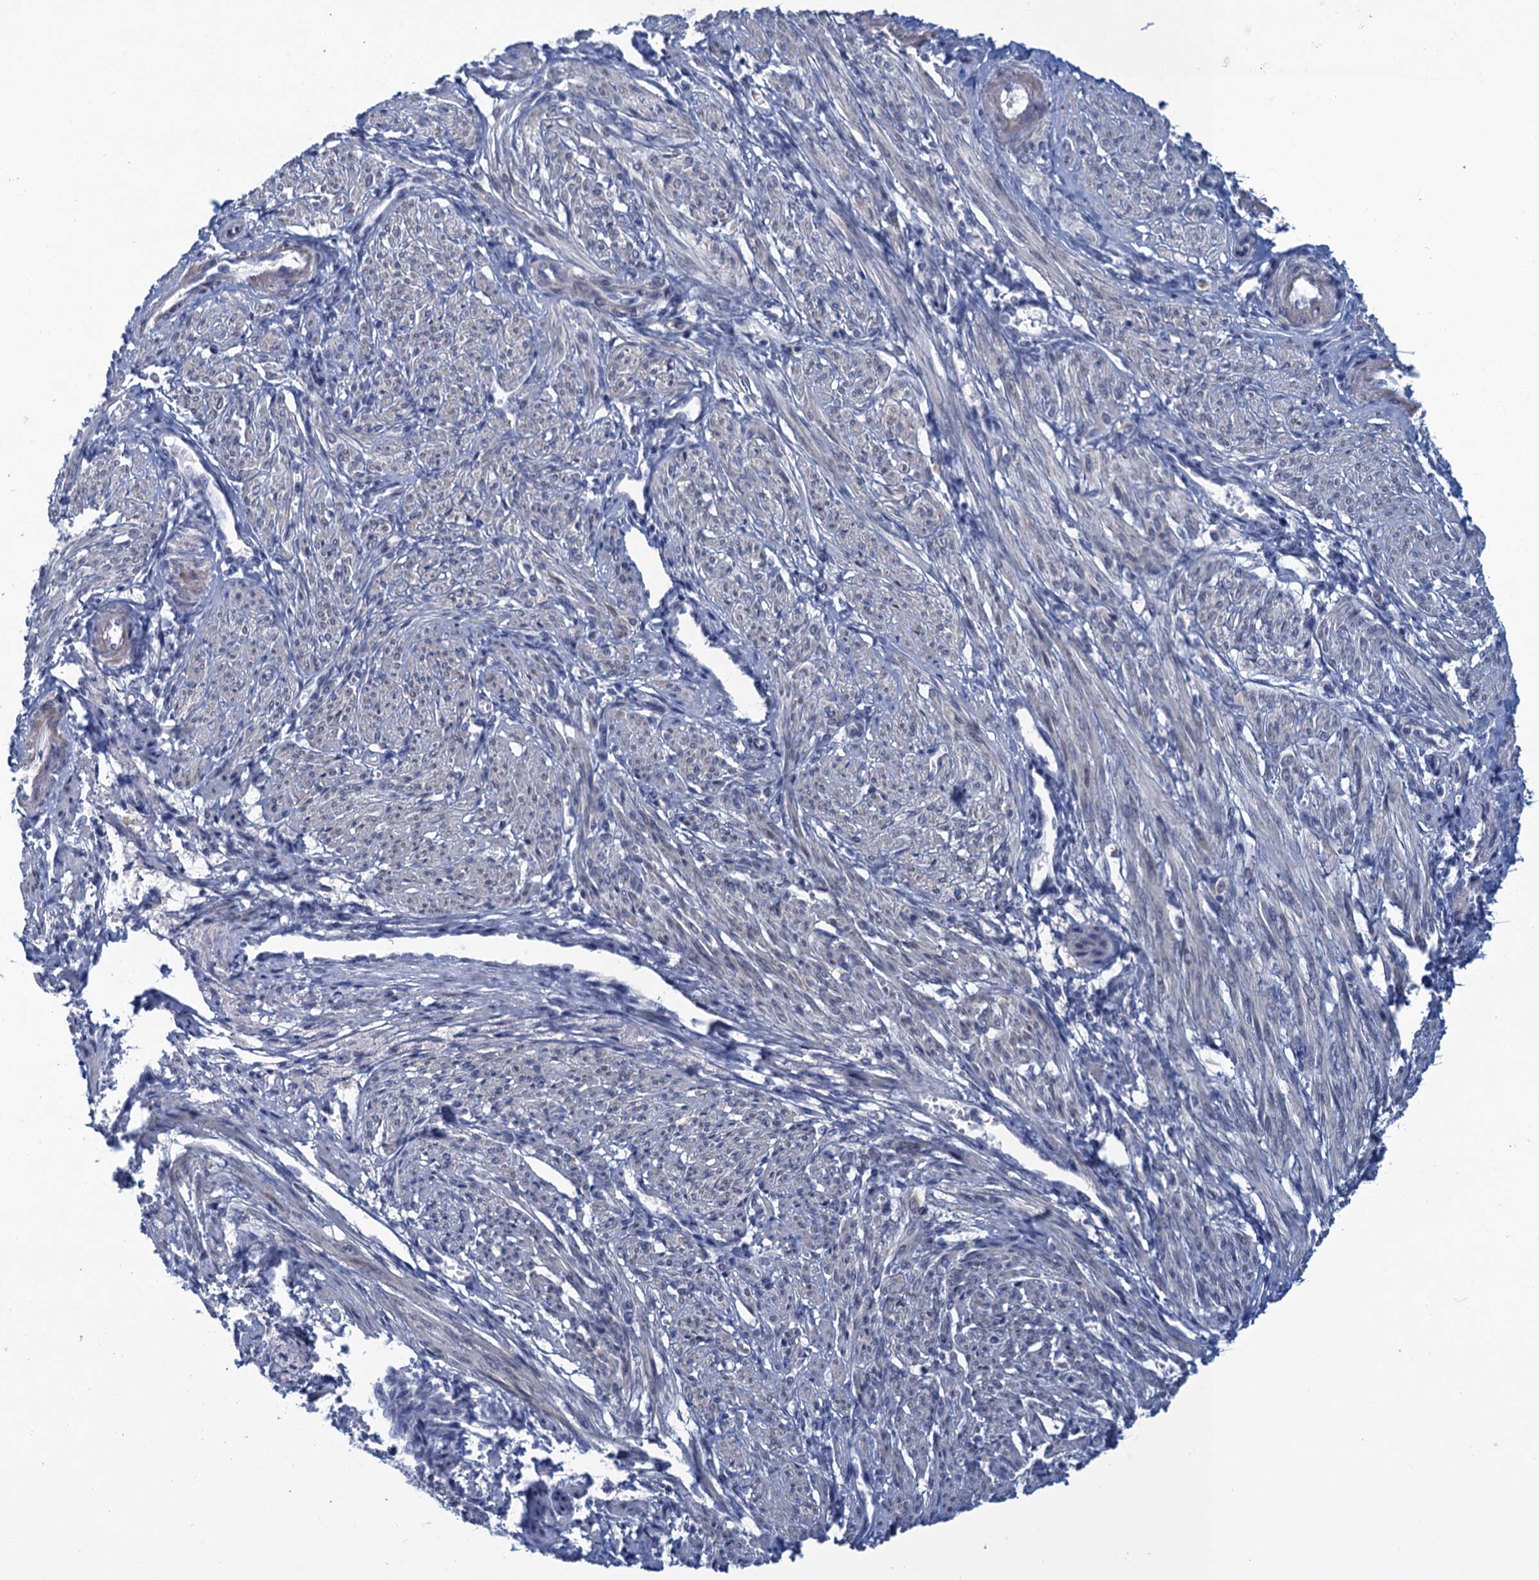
{"staining": {"intensity": "weak", "quantity": "25%-75%", "location": "cytoplasmic/membranous"}, "tissue": "smooth muscle", "cell_type": "Smooth muscle cells", "image_type": "normal", "snomed": [{"axis": "morphology", "description": "Normal tissue, NOS"}, {"axis": "topography", "description": "Smooth muscle"}], "caption": "Immunohistochemical staining of normal smooth muscle displays low levels of weak cytoplasmic/membranous expression in about 25%-75% of smooth muscle cells.", "gene": "SCEL", "patient": {"sex": "female", "age": 39}}